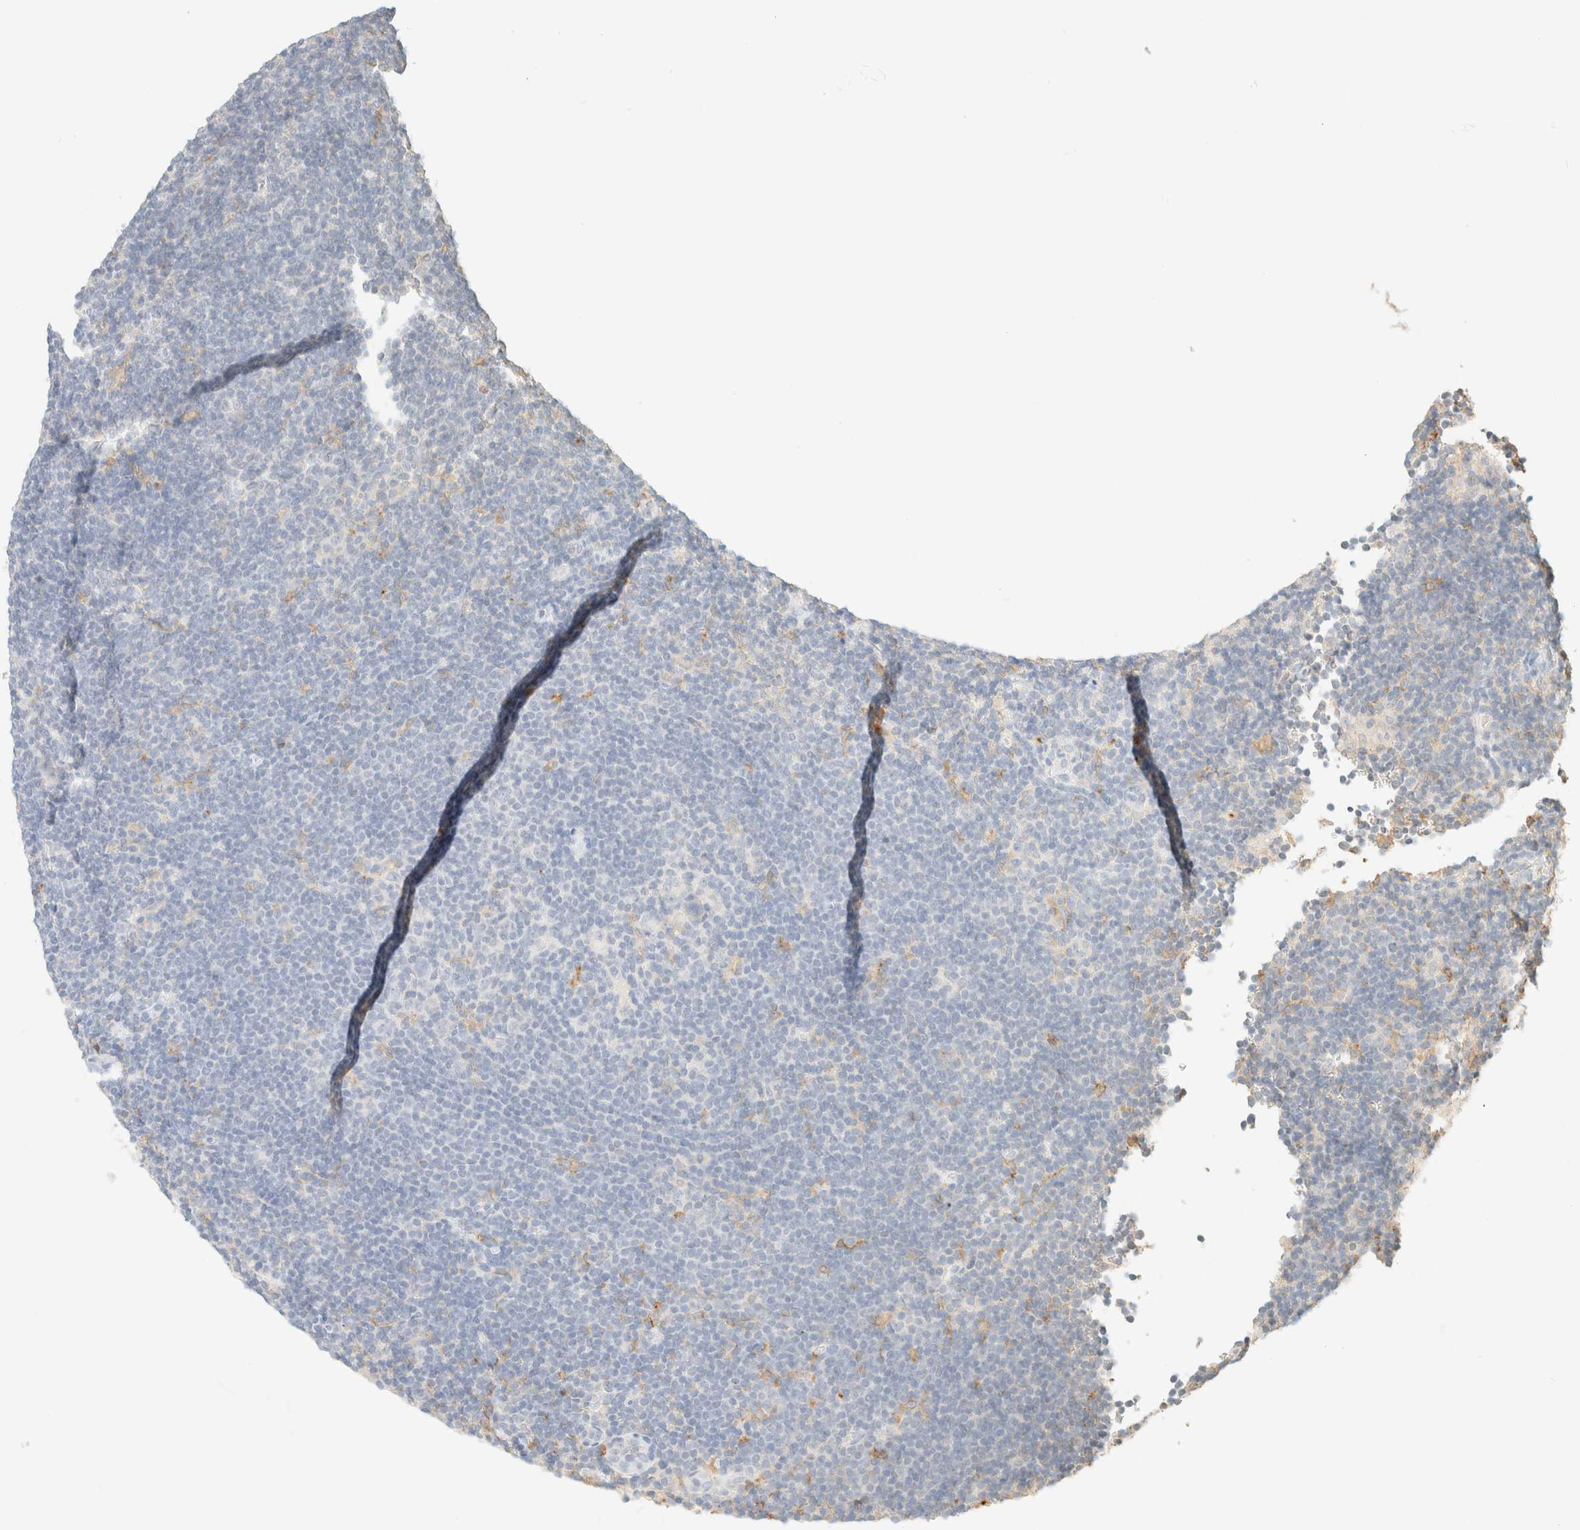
{"staining": {"intensity": "negative", "quantity": "none", "location": "none"}, "tissue": "lymphoma", "cell_type": "Tumor cells", "image_type": "cancer", "snomed": [{"axis": "morphology", "description": "Hodgkin's disease, NOS"}, {"axis": "topography", "description": "Lymph node"}], "caption": "This is a histopathology image of immunohistochemistry staining of lymphoma, which shows no staining in tumor cells.", "gene": "TIMD4", "patient": {"sex": "female", "age": 57}}